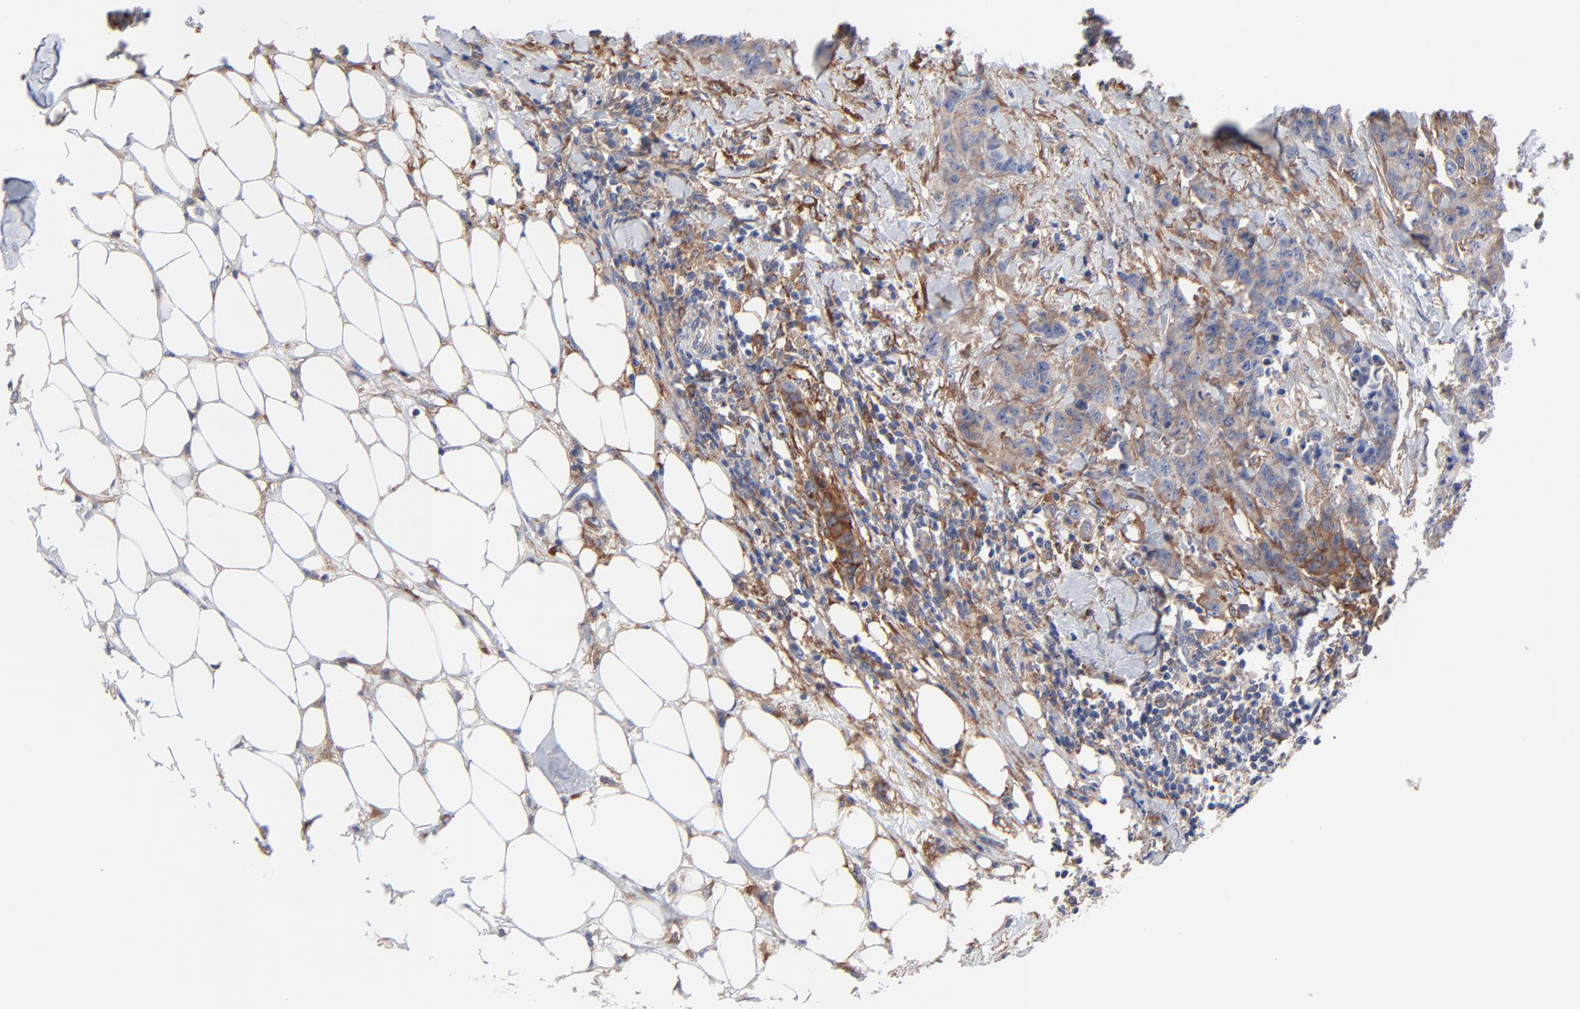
{"staining": {"intensity": "moderate", "quantity": ">75%", "location": "cytoplasmic/membranous"}, "tissue": "breast cancer", "cell_type": "Tumor cells", "image_type": "cancer", "snomed": [{"axis": "morphology", "description": "Duct carcinoma"}, {"axis": "topography", "description": "Breast"}], "caption": "Human breast cancer (infiltrating ductal carcinoma) stained with a protein marker shows moderate staining in tumor cells.", "gene": "STAT2", "patient": {"sex": "female", "age": 40}}